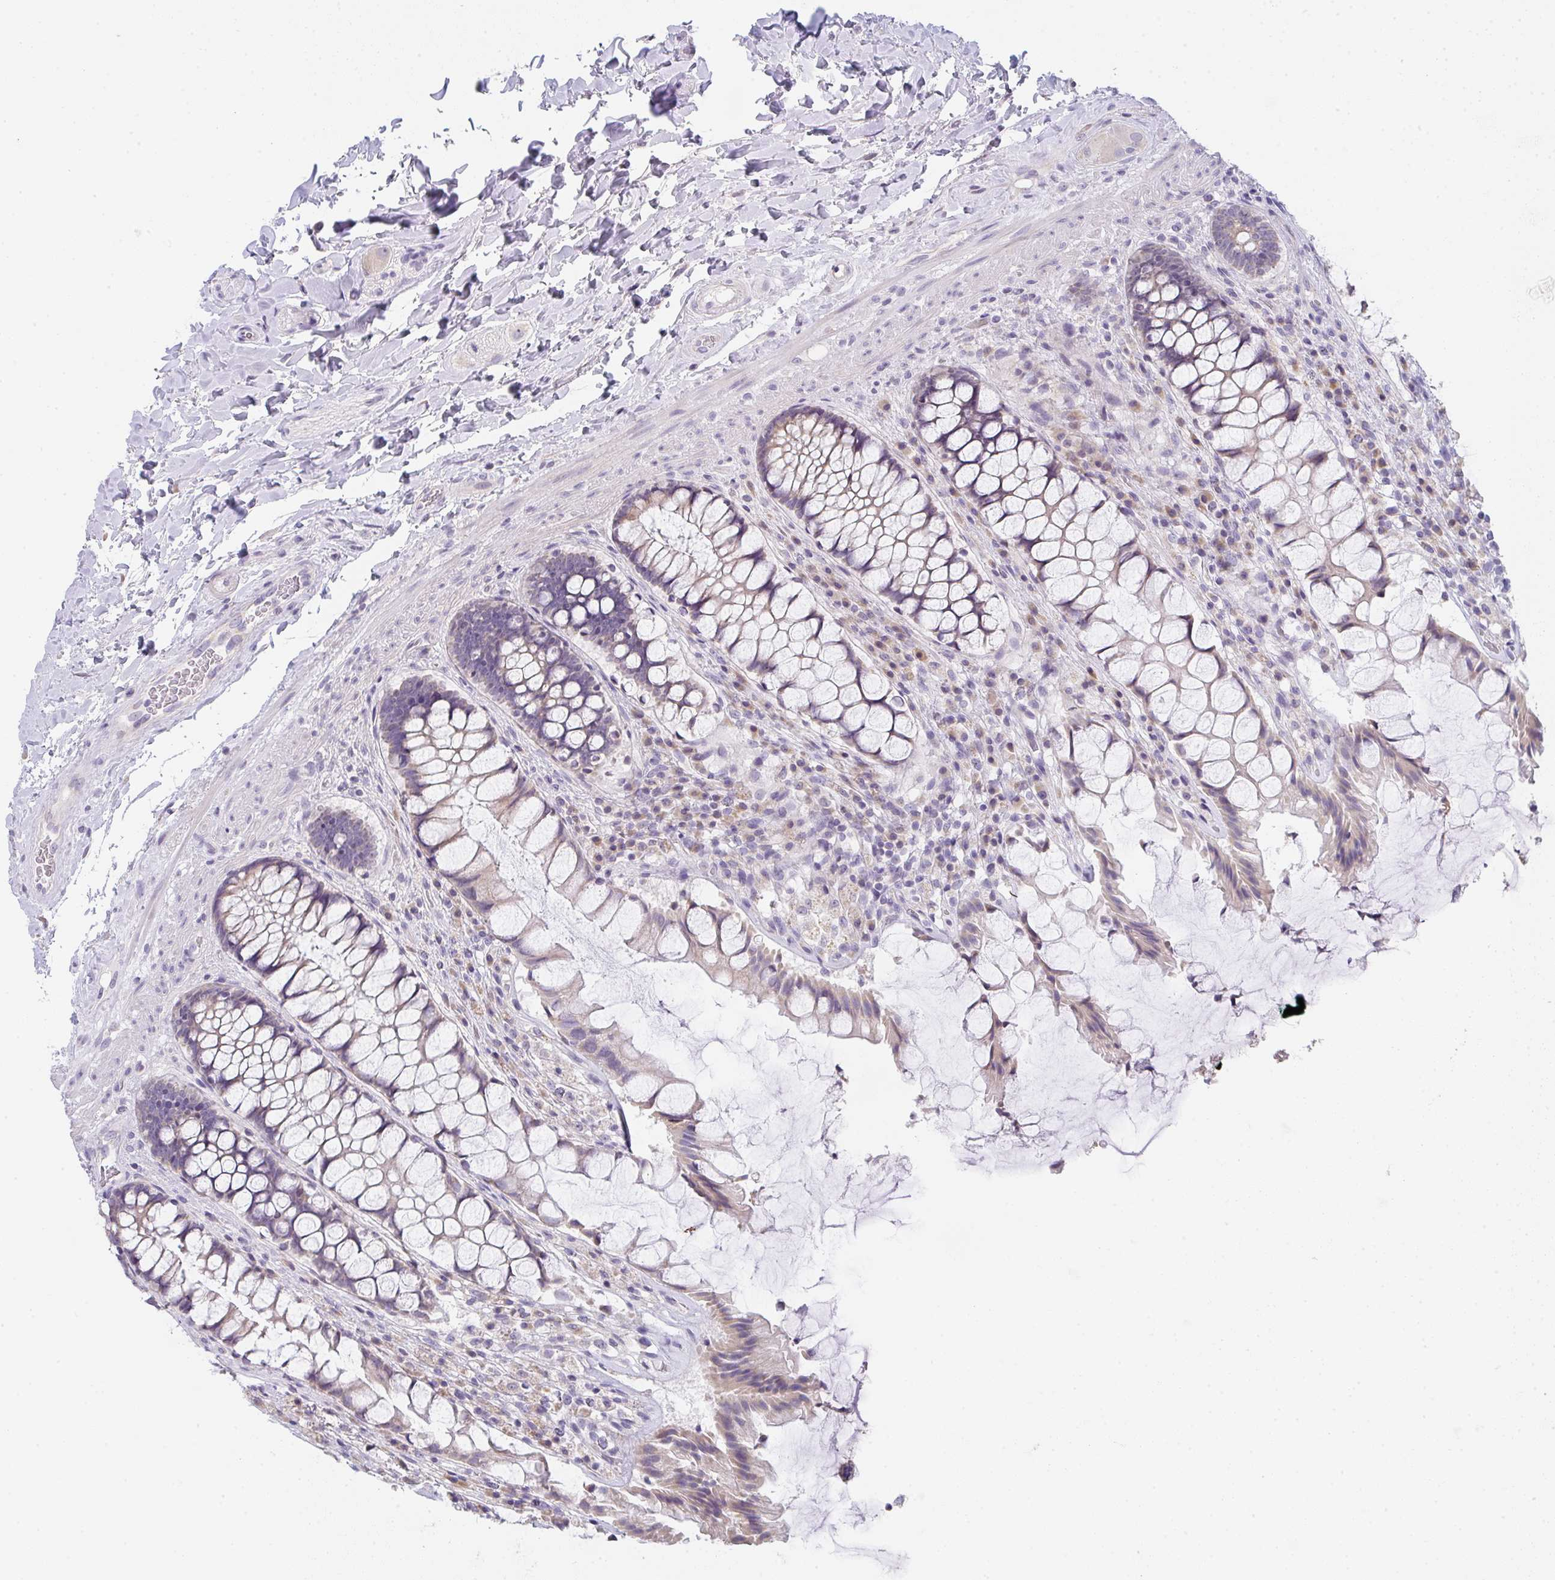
{"staining": {"intensity": "weak", "quantity": ">75%", "location": "cytoplasmic/membranous"}, "tissue": "rectum", "cell_type": "Glandular cells", "image_type": "normal", "snomed": [{"axis": "morphology", "description": "Normal tissue, NOS"}, {"axis": "topography", "description": "Rectum"}], "caption": "Protein staining of benign rectum reveals weak cytoplasmic/membranous expression in approximately >75% of glandular cells.", "gene": "CACNA1S", "patient": {"sex": "female", "age": 58}}